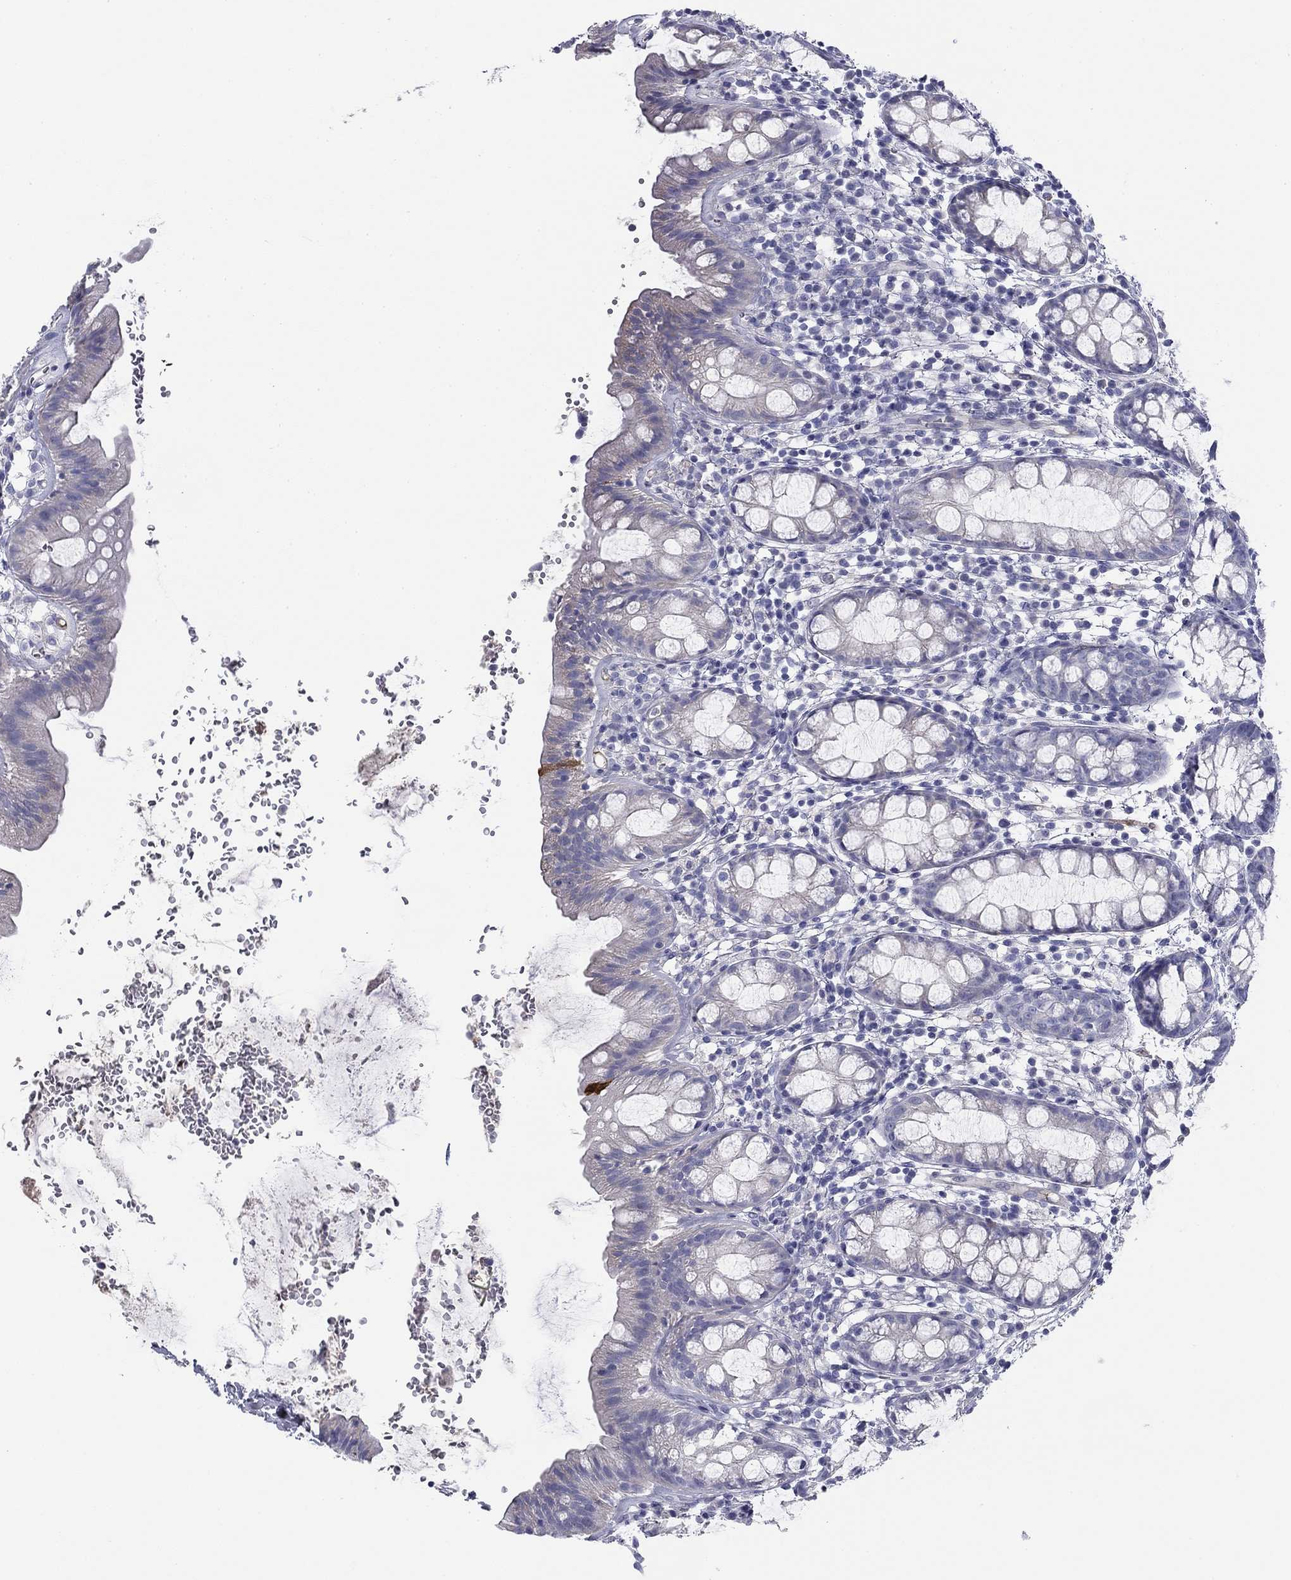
{"staining": {"intensity": "negative", "quantity": "none", "location": "none"}, "tissue": "rectum", "cell_type": "Glandular cells", "image_type": "normal", "snomed": [{"axis": "morphology", "description": "Normal tissue, NOS"}, {"axis": "topography", "description": "Rectum"}], "caption": "The photomicrograph demonstrates no staining of glandular cells in benign rectum. (Brightfield microscopy of DAB immunohistochemistry (IHC) at high magnification).", "gene": "CPLX4", "patient": {"sex": "male", "age": 57}}